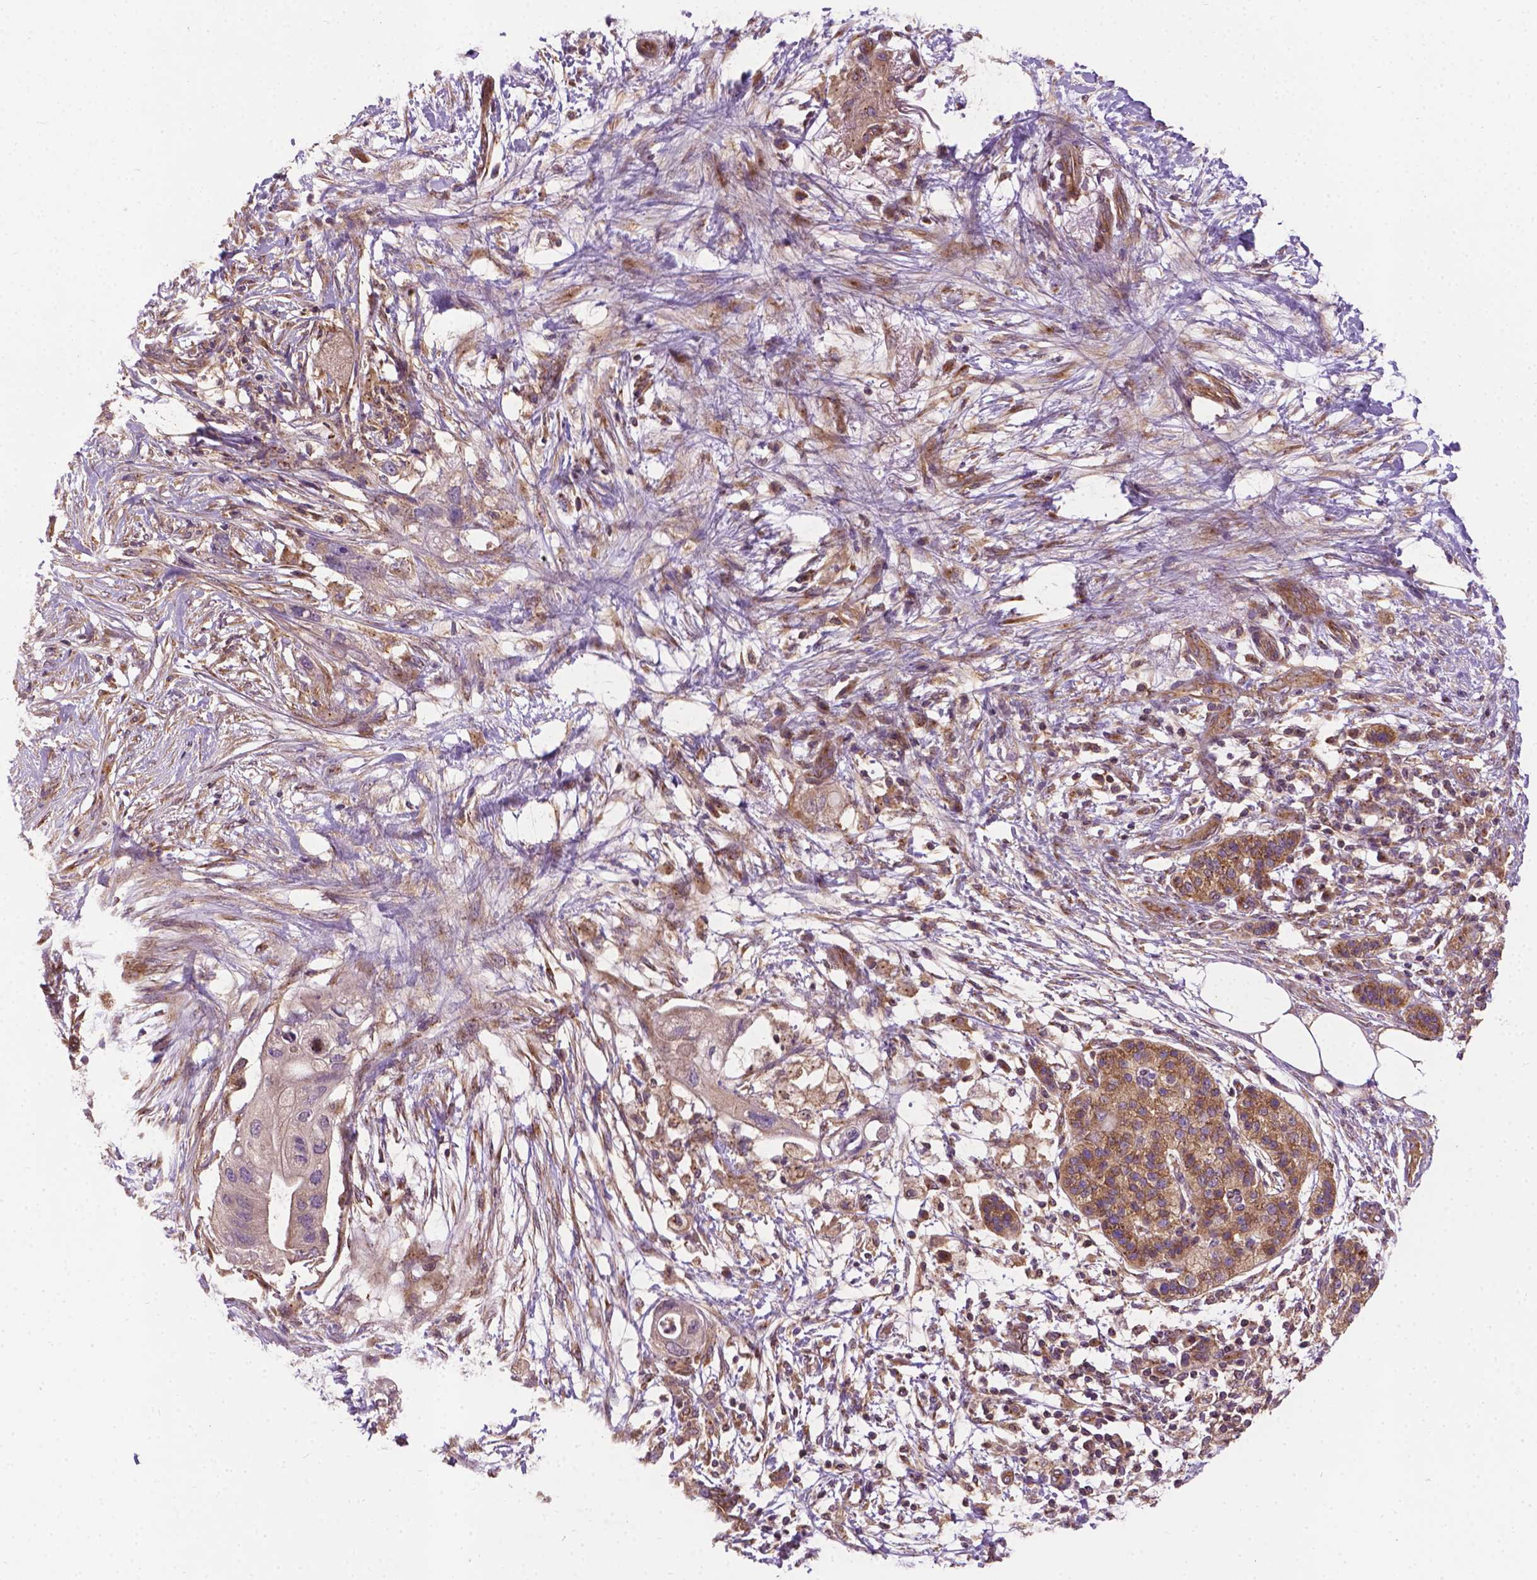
{"staining": {"intensity": "negative", "quantity": "none", "location": "none"}, "tissue": "pancreatic cancer", "cell_type": "Tumor cells", "image_type": "cancer", "snomed": [{"axis": "morphology", "description": "Adenocarcinoma, NOS"}, {"axis": "topography", "description": "Pancreas"}], "caption": "The immunohistochemistry histopathology image has no significant positivity in tumor cells of pancreatic adenocarcinoma tissue.", "gene": "MZT1", "patient": {"sex": "female", "age": 72}}